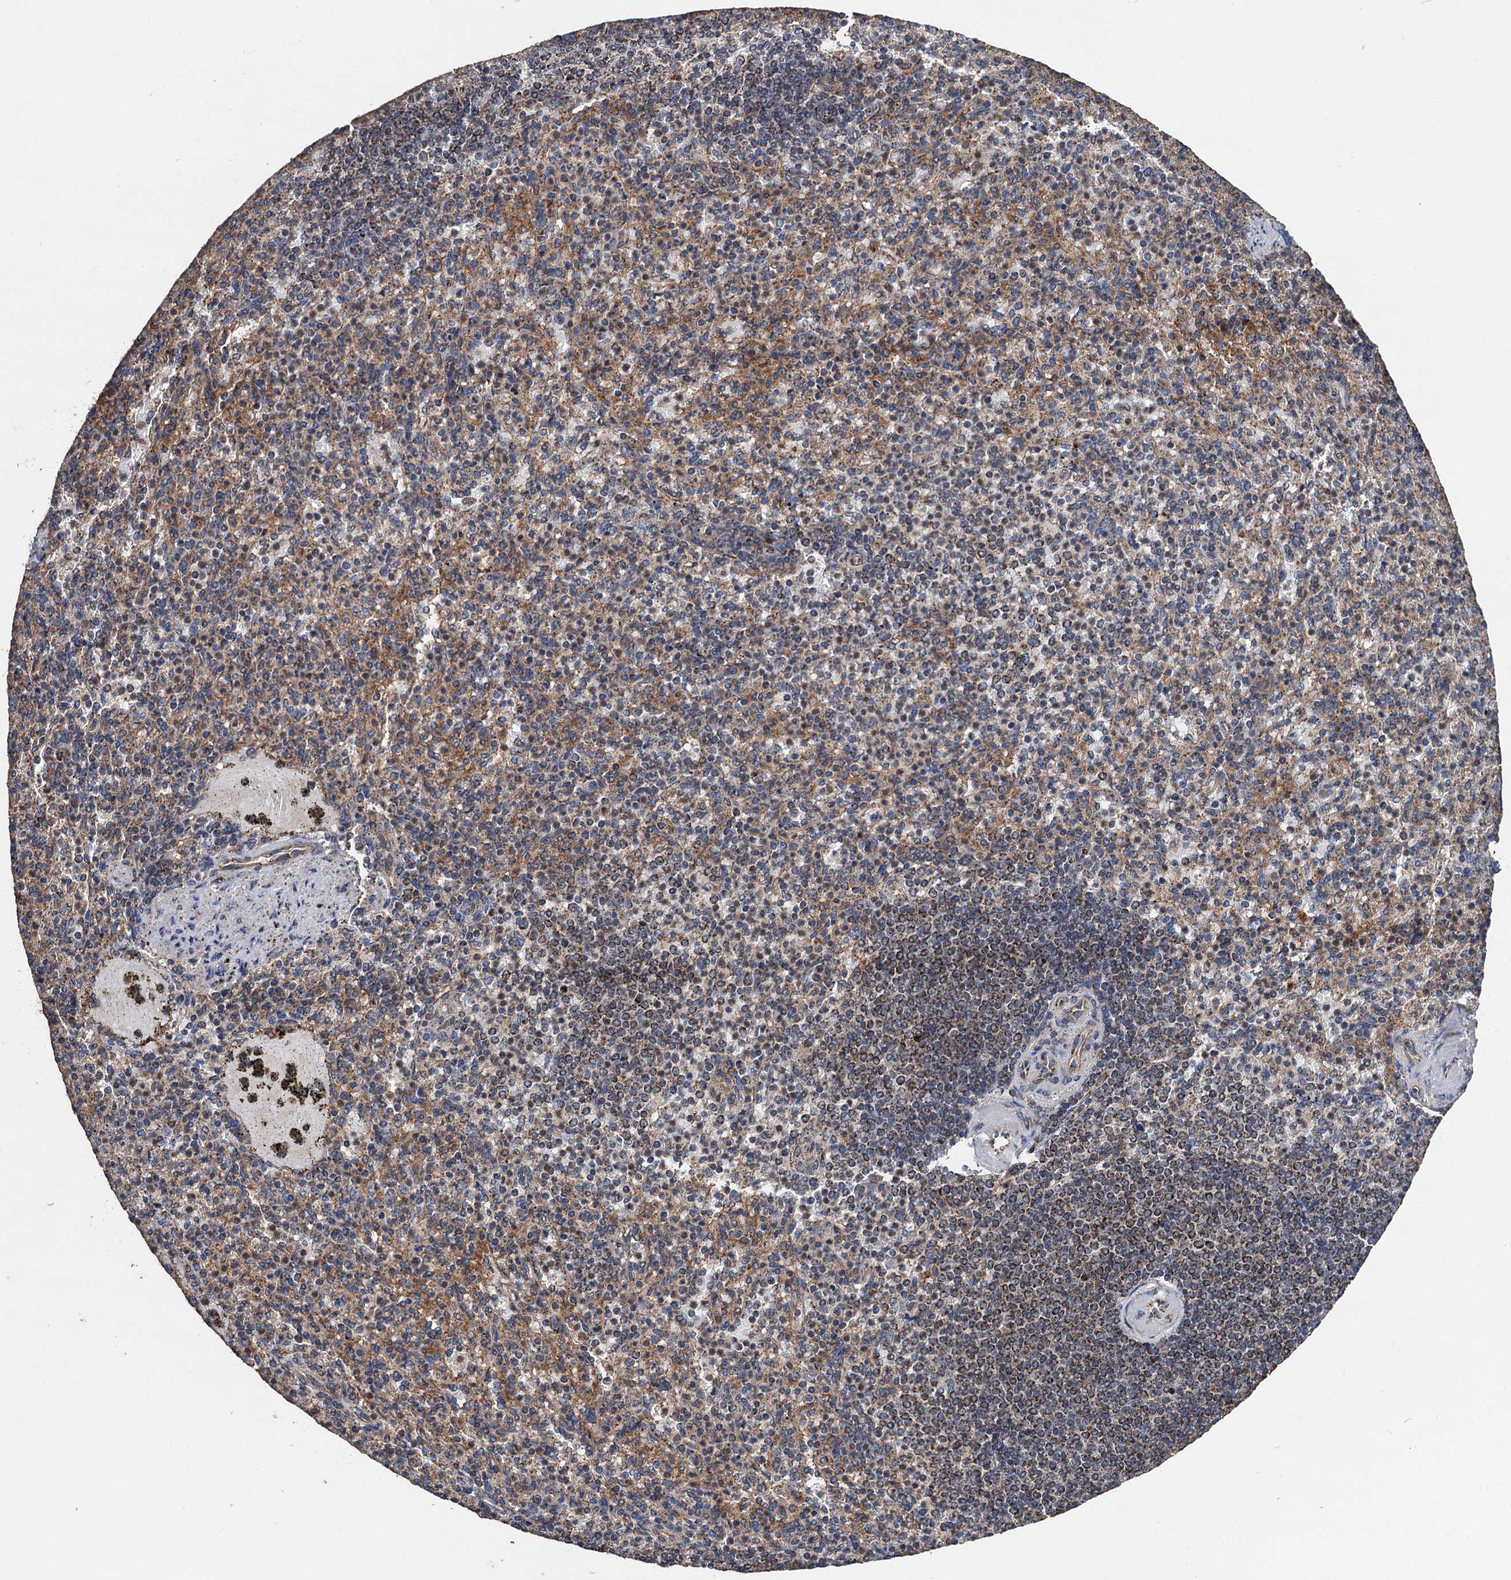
{"staining": {"intensity": "strong", "quantity": "25%-75%", "location": "cytoplasmic/membranous"}, "tissue": "spleen", "cell_type": "Cells in red pulp", "image_type": "normal", "snomed": [{"axis": "morphology", "description": "Normal tissue, NOS"}, {"axis": "topography", "description": "Spleen"}], "caption": "Strong cytoplasmic/membranous staining is present in about 25%-75% of cells in red pulp in benign spleen. (DAB = brown stain, brightfield microscopy at high magnification).", "gene": "DGLUCY", "patient": {"sex": "female", "age": 74}}